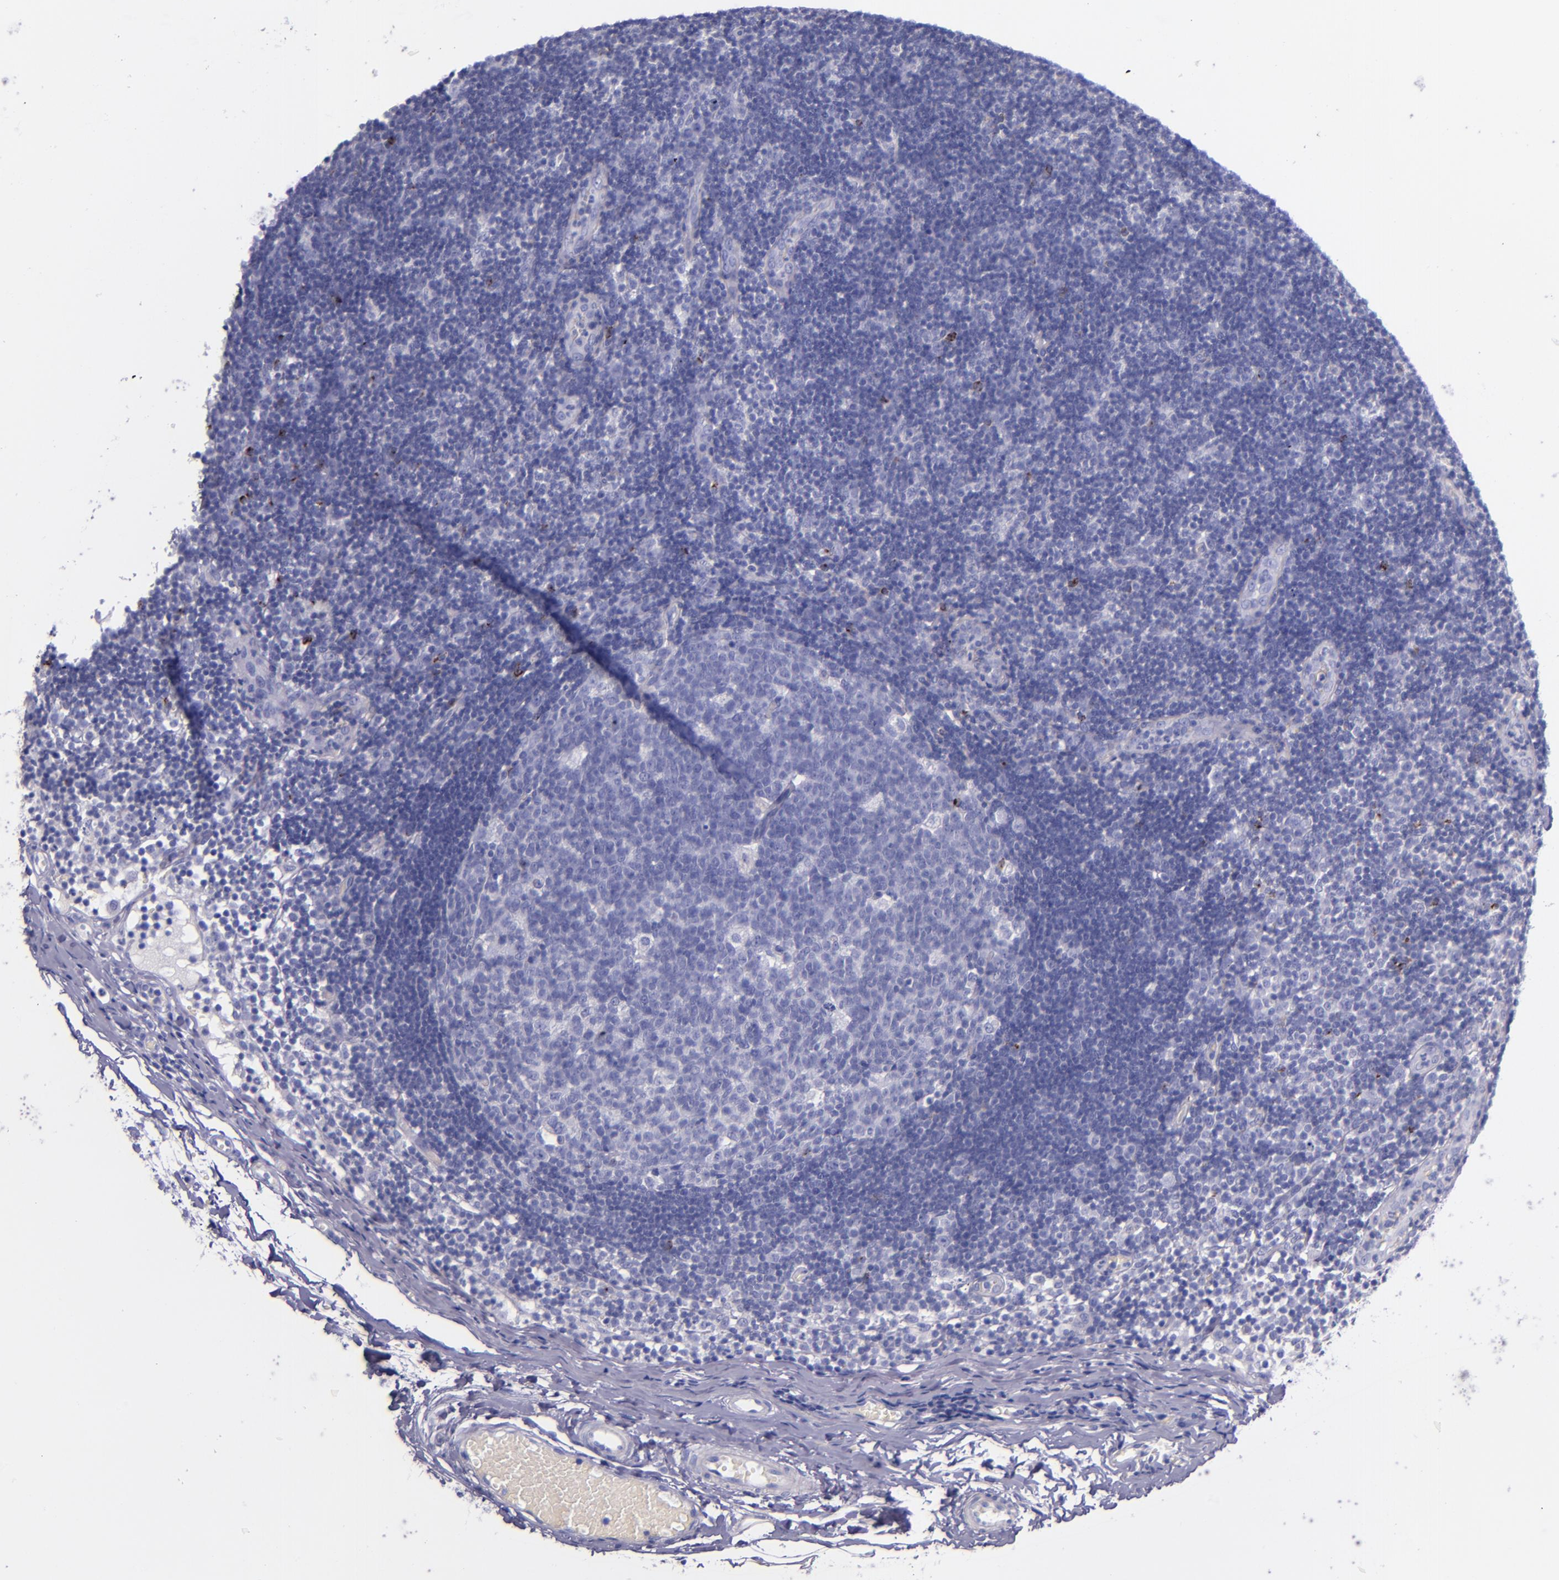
{"staining": {"intensity": "negative", "quantity": "none", "location": "none"}, "tissue": "lymph node", "cell_type": "Germinal center cells", "image_type": "normal", "snomed": [{"axis": "morphology", "description": "Normal tissue, NOS"}, {"axis": "morphology", "description": "Inflammation, NOS"}, {"axis": "topography", "description": "Lymph node"}, {"axis": "topography", "description": "Salivary gland"}], "caption": "Germinal center cells are negative for protein expression in unremarkable human lymph node. (Stains: DAB IHC with hematoxylin counter stain, Microscopy: brightfield microscopy at high magnification).", "gene": "LAG3", "patient": {"sex": "male", "age": 3}}